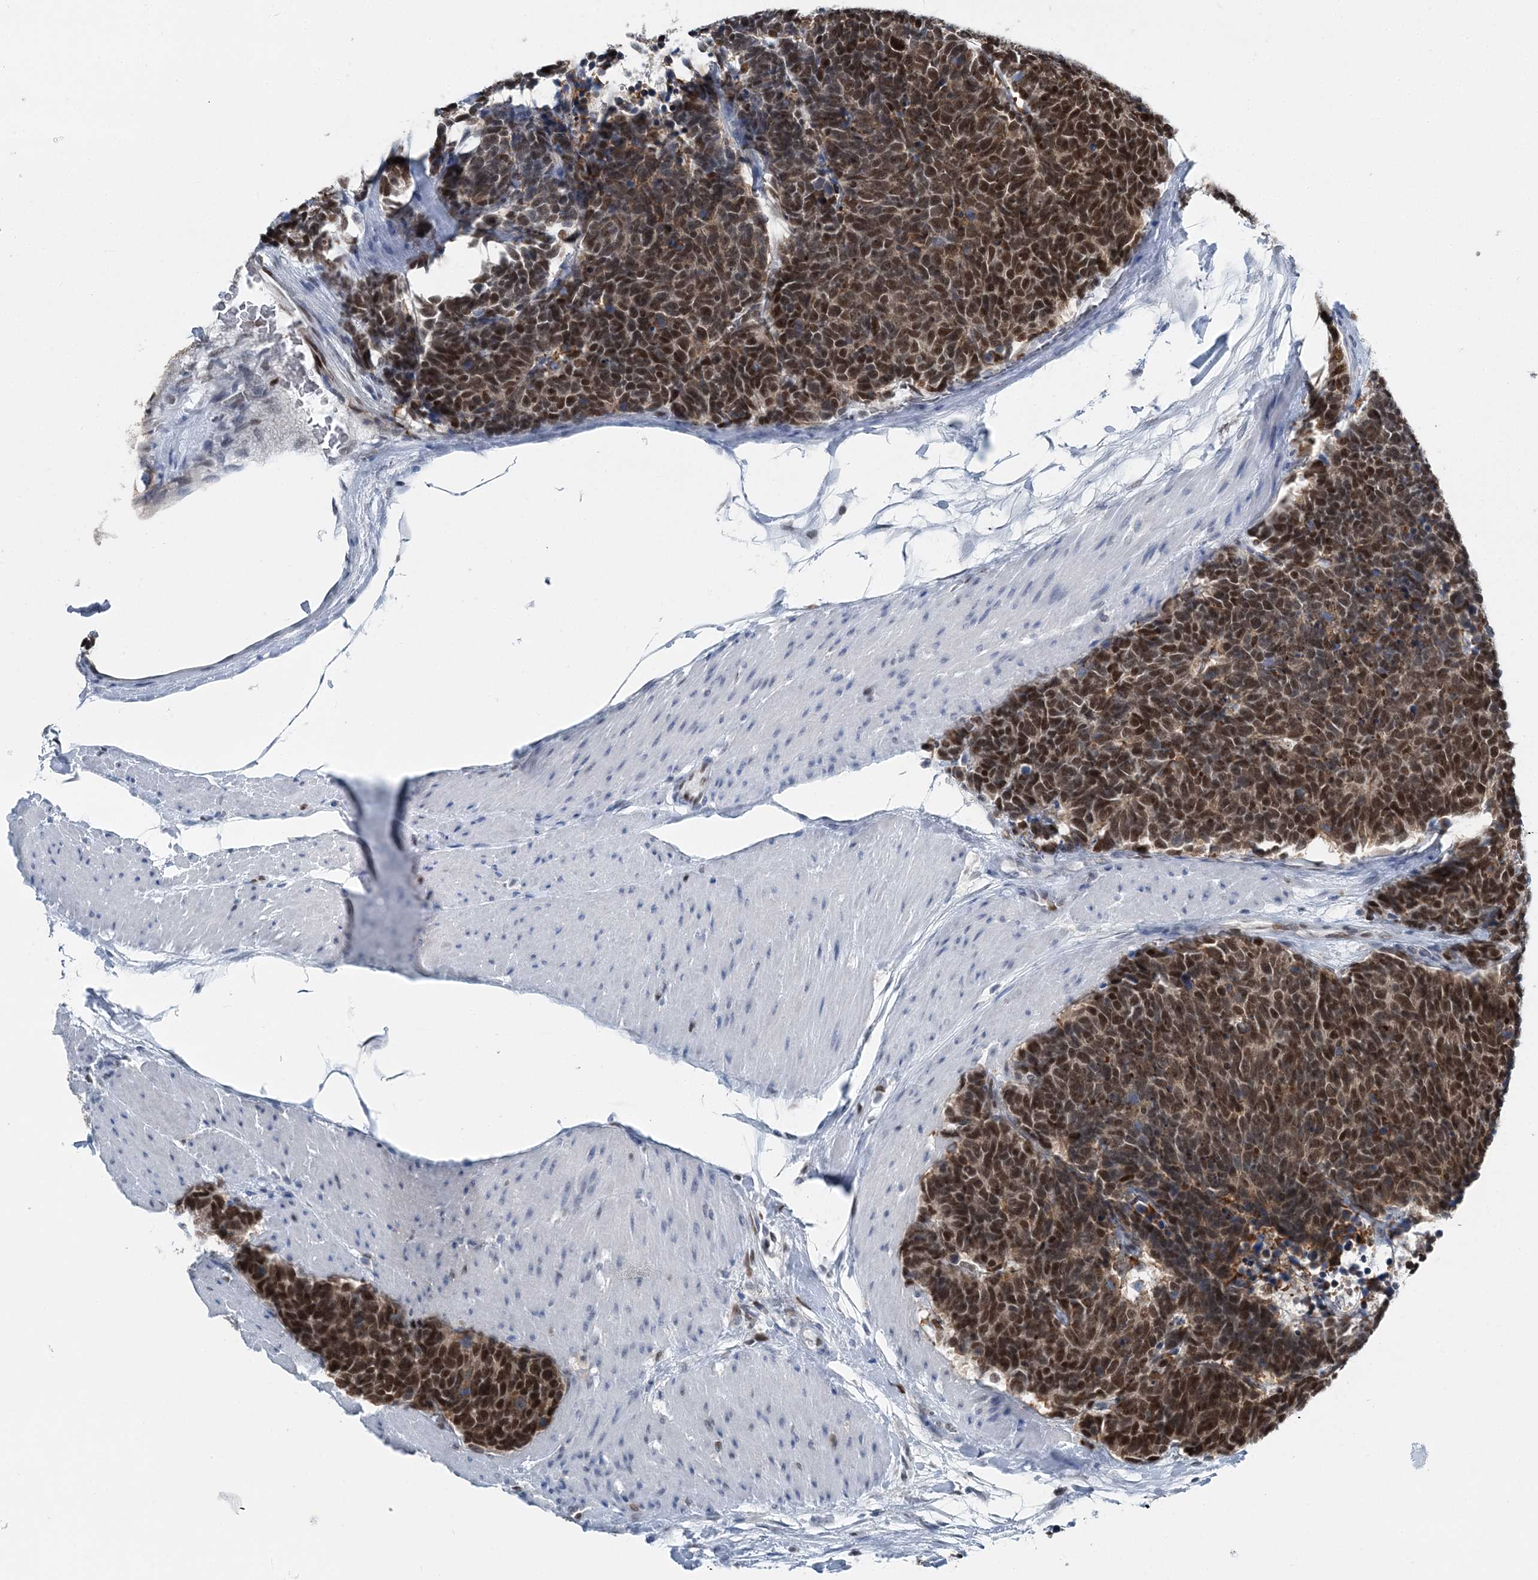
{"staining": {"intensity": "moderate", "quantity": ">75%", "location": "nuclear"}, "tissue": "carcinoid", "cell_type": "Tumor cells", "image_type": "cancer", "snomed": [{"axis": "morphology", "description": "Carcinoma, NOS"}, {"axis": "morphology", "description": "Carcinoid, malignant, NOS"}, {"axis": "topography", "description": "Urinary bladder"}], "caption": "Moderate nuclear expression is appreciated in about >75% of tumor cells in carcinoid.", "gene": "HAT1", "patient": {"sex": "male", "age": 57}}